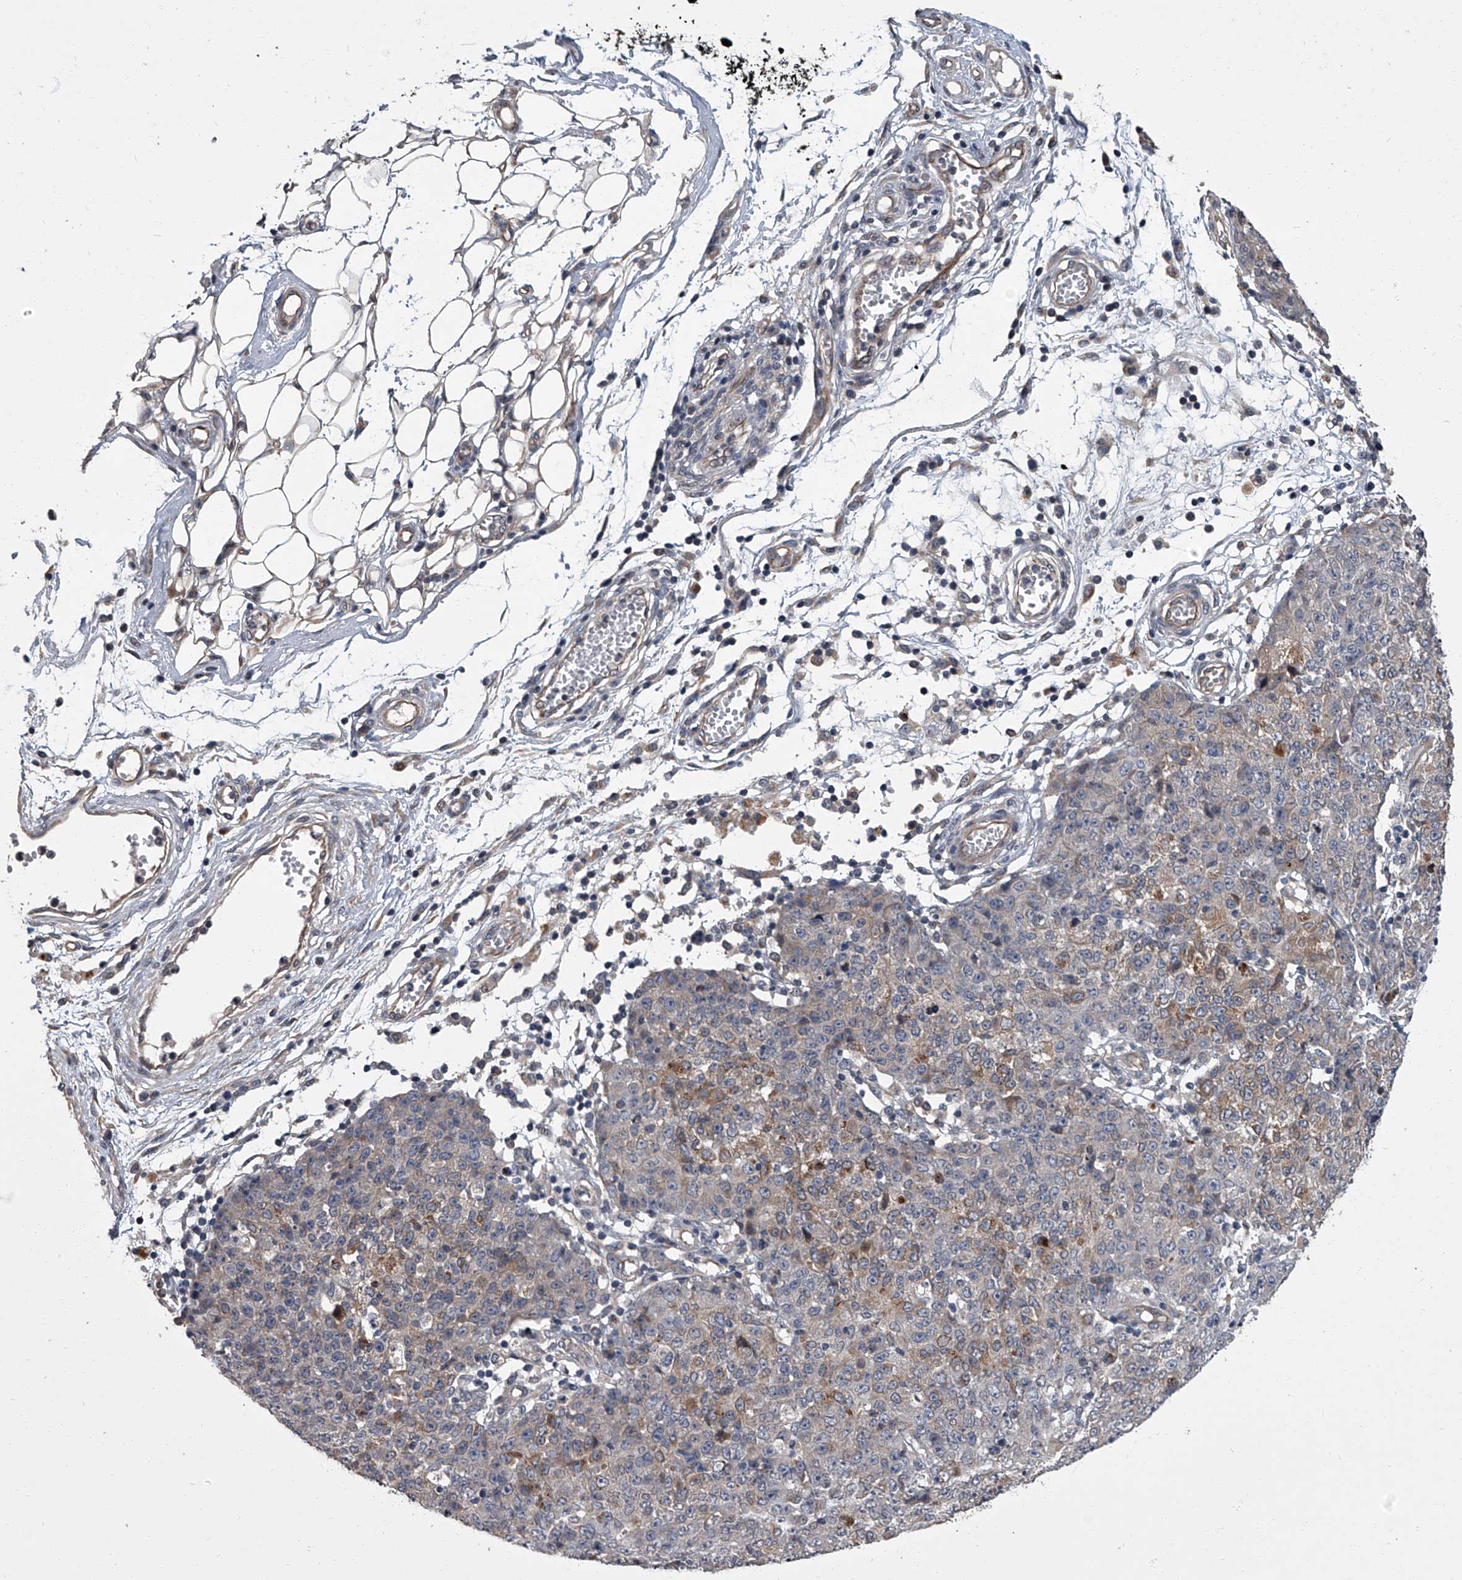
{"staining": {"intensity": "moderate", "quantity": "<25%", "location": "cytoplasmic/membranous"}, "tissue": "ovarian cancer", "cell_type": "Tumor cells", "image_type": "cancer", "snomed": [{"axis": "morphology", "description": "Carcinoma, endometroid"}, {"axis": "topography", "description": "Ovary"}], "caption": "Protein expression analysis of human endometroid carcinoma (ovarian) reveals moderate cytoplasmic/membranous expression in approximately <25% of tumor cells.", "gene": "SIRT4", "patient": {"sex": "female", "age": 42}}